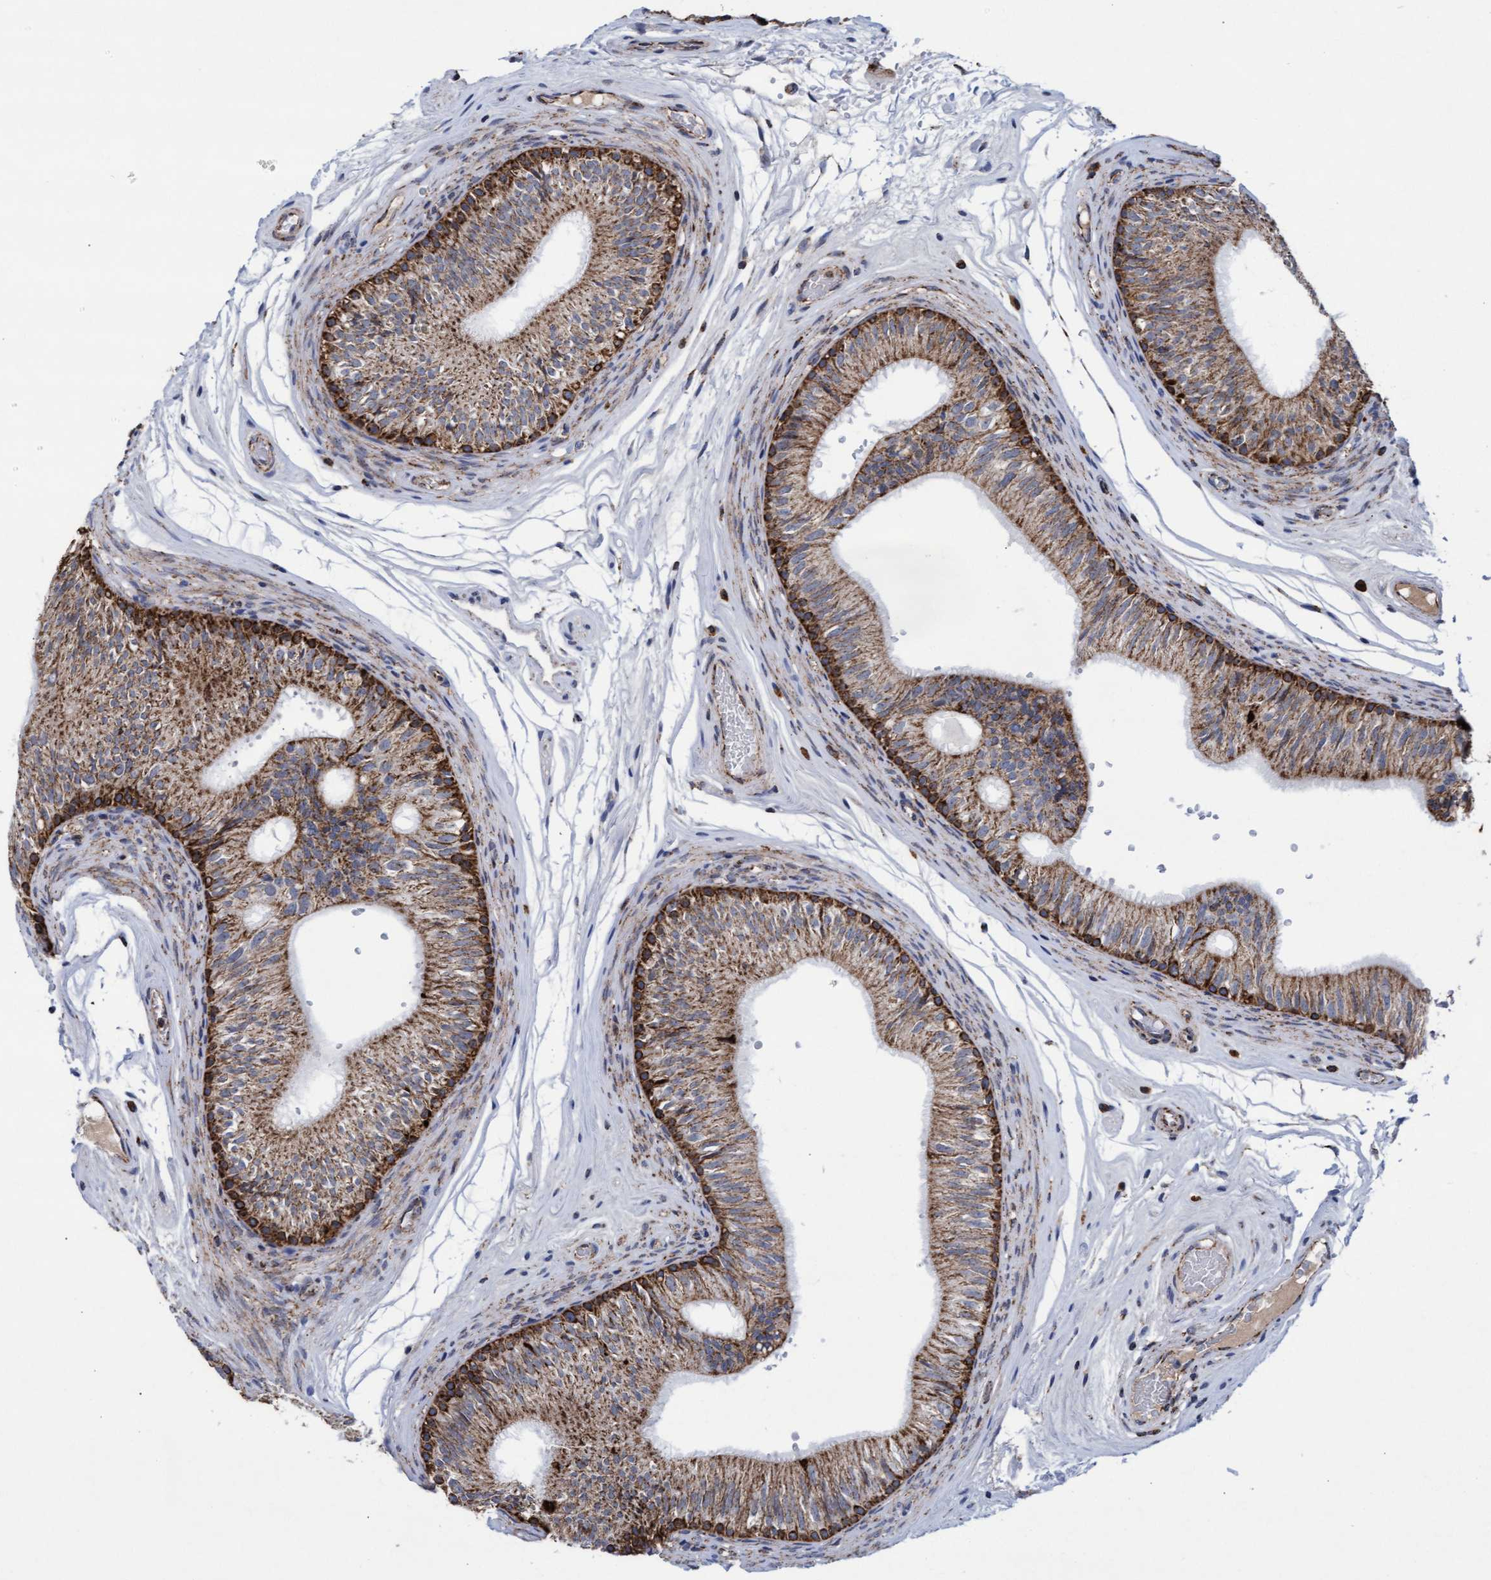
{"staining": {"intensity": "strong", "quantity": "<25%", "location": "cytoplasmic/membranous"}, "tissue": "epididymis", "cell_type": "Glandular cells", "image_type": "normal", "snomed": [{"axis": "morphology", "description": "Normal tissue, NOS"}, {"axis": "topography", "description": "Epididymis"}], "caption": "Immunohistochemistry micrograph of normal human epididymis stained for a protein (brown), which reveals medium levels of strong cytoplasmic/membranous positivity in about <25% of glandular cells.", "gene": "MRPL38", "patient": {"sex": "male", "age": 36}}